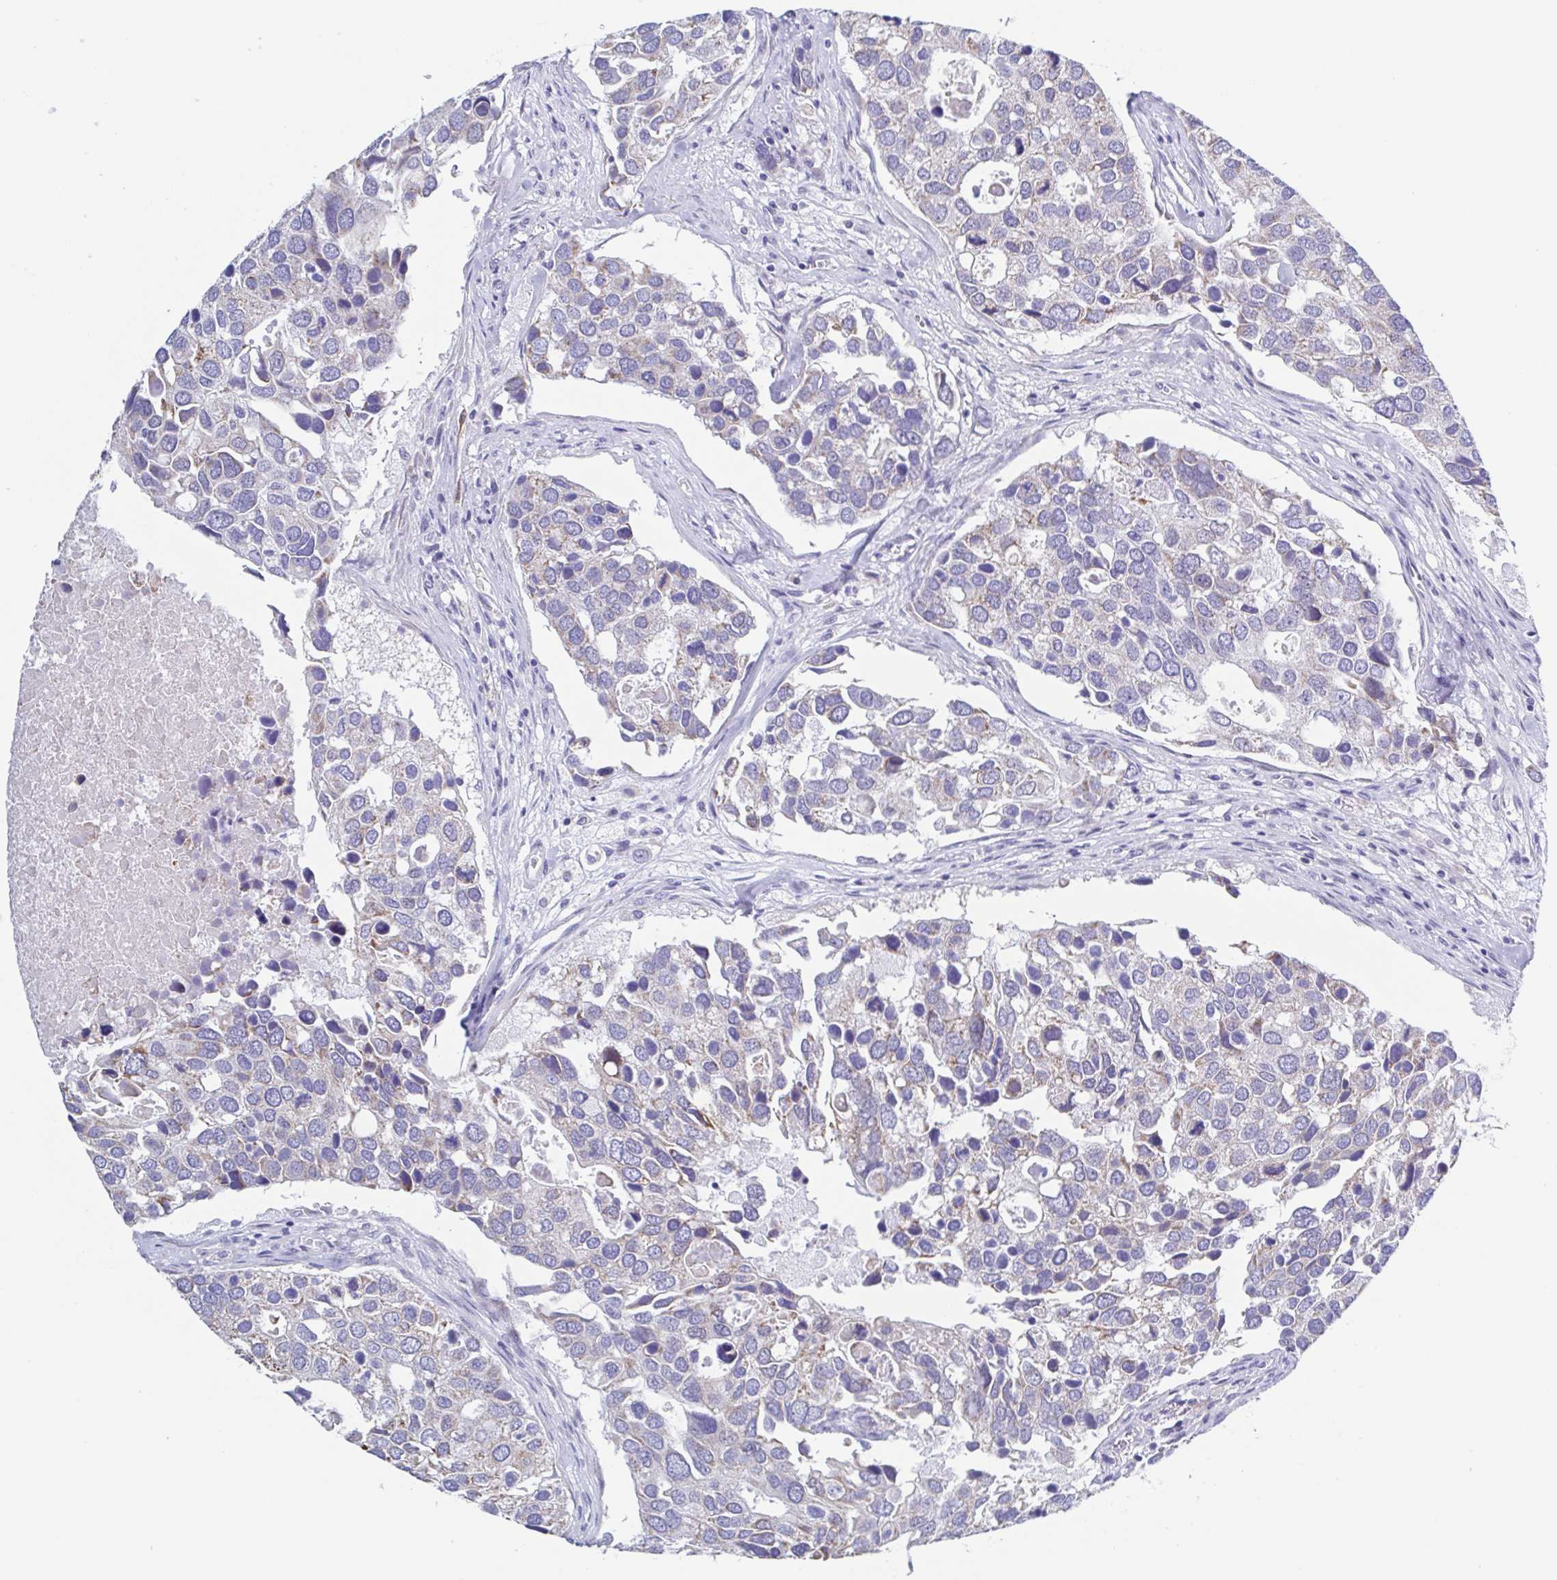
{"staining": {"intensity": "negative", "quantity": "none", "location": "none"}, "tissue": "breast cancer", "cell_type": "Tumor cells", "image_type": "cancer", "snomed": [{"axis": "morphology", "description": "Duct carcinoma"}, {"axis": "topography", "description": "Breast"}], "caption": "Human breast cancer stained for a protein using IHC displays no staining in tumor cells.", "gene": "PBOV1", "patient": {"sex": "female", "age": 83}}